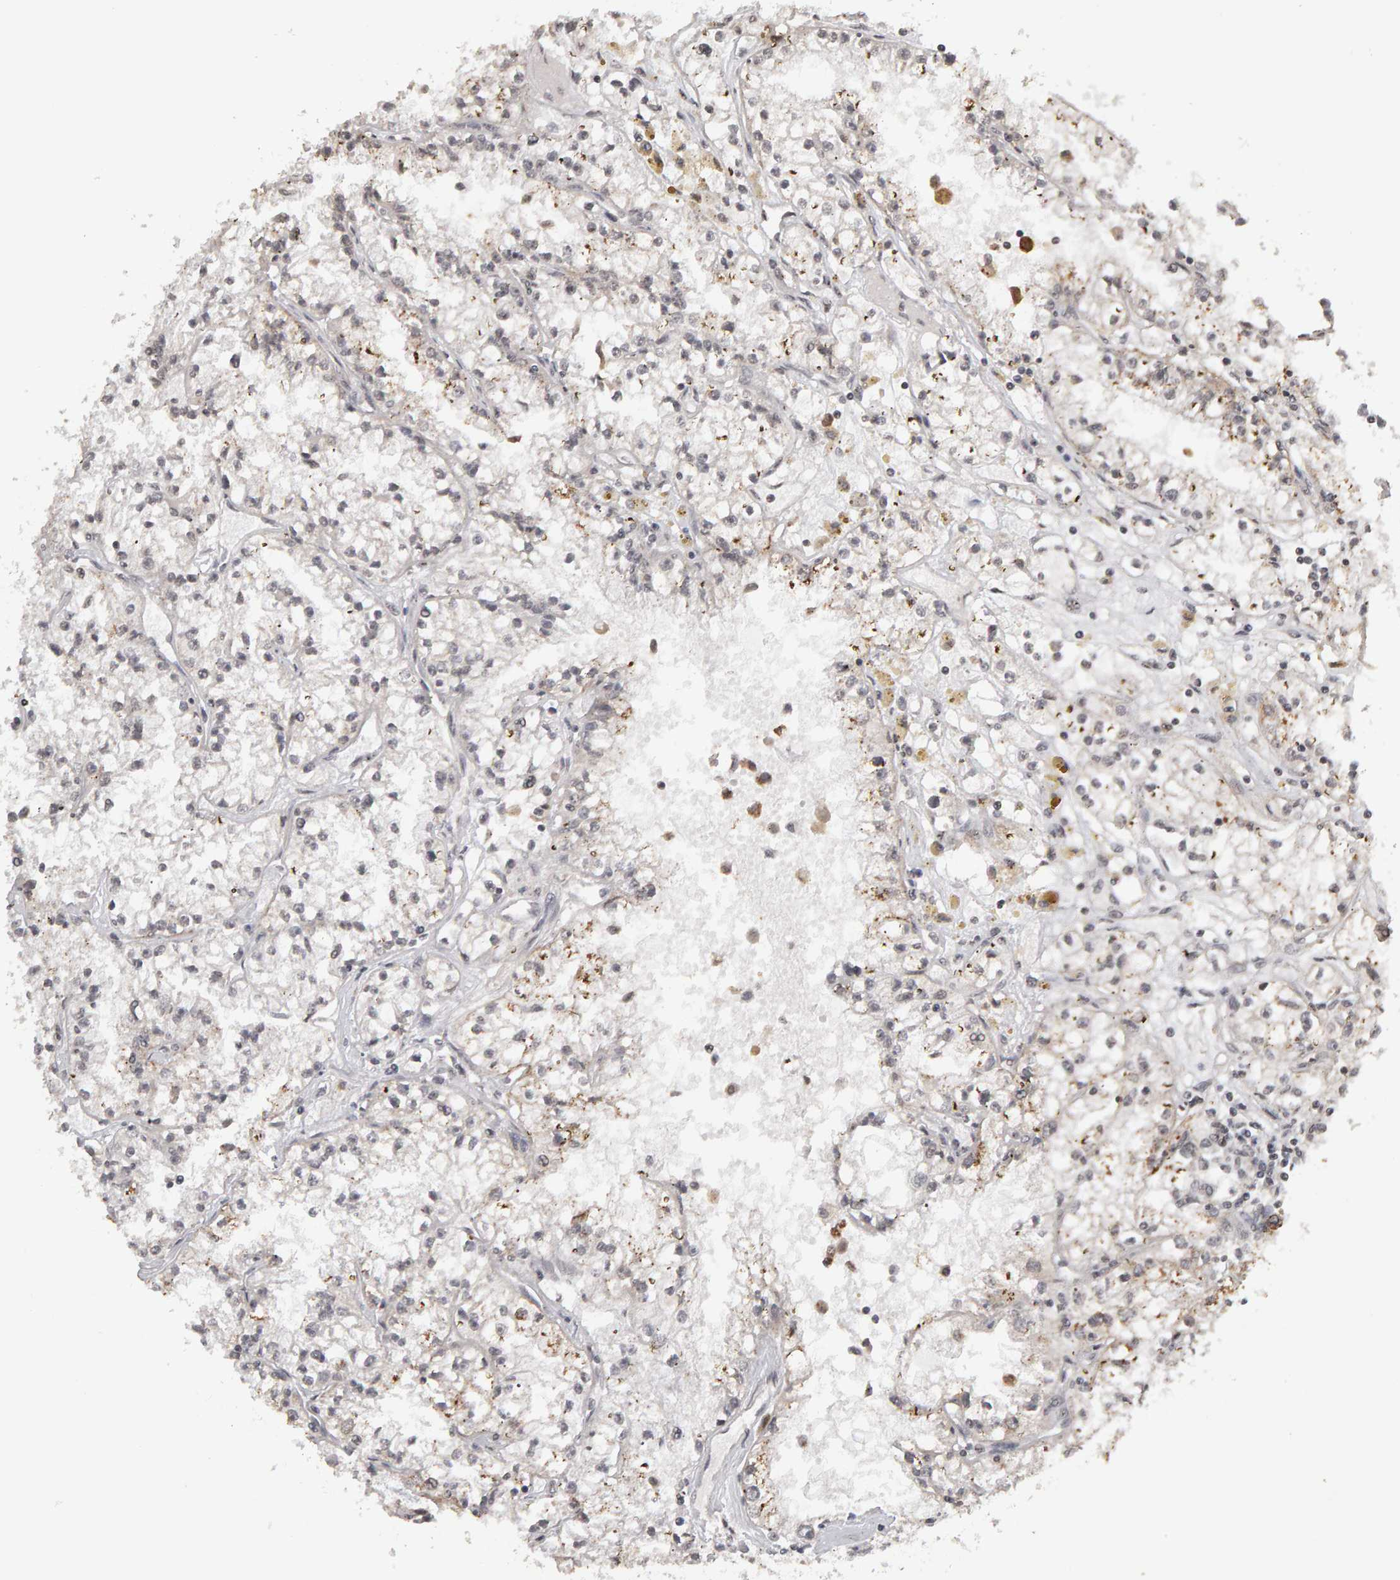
{"staining": {"intensity": "moderate", "quantity": "<25%", "location": "cytoplasmic/membranous"}, "tissue": "renal cancer", "cell_type": "Tumor cells", "image_type": "cancer", "snomed": [{"axis": "morphology", "description": "Adenocarcinoma, NOS"}, {"axis": "topography", "description": "Kidney"}], "caption": "Adenocarcinoma (renal) stained with a brown dye shows moderate cytoplasmic/membranous positive expression in approximately <25% of tumor cells.", "gene": "TRAM1", "patient": {"sex": "male", "age": 56}}